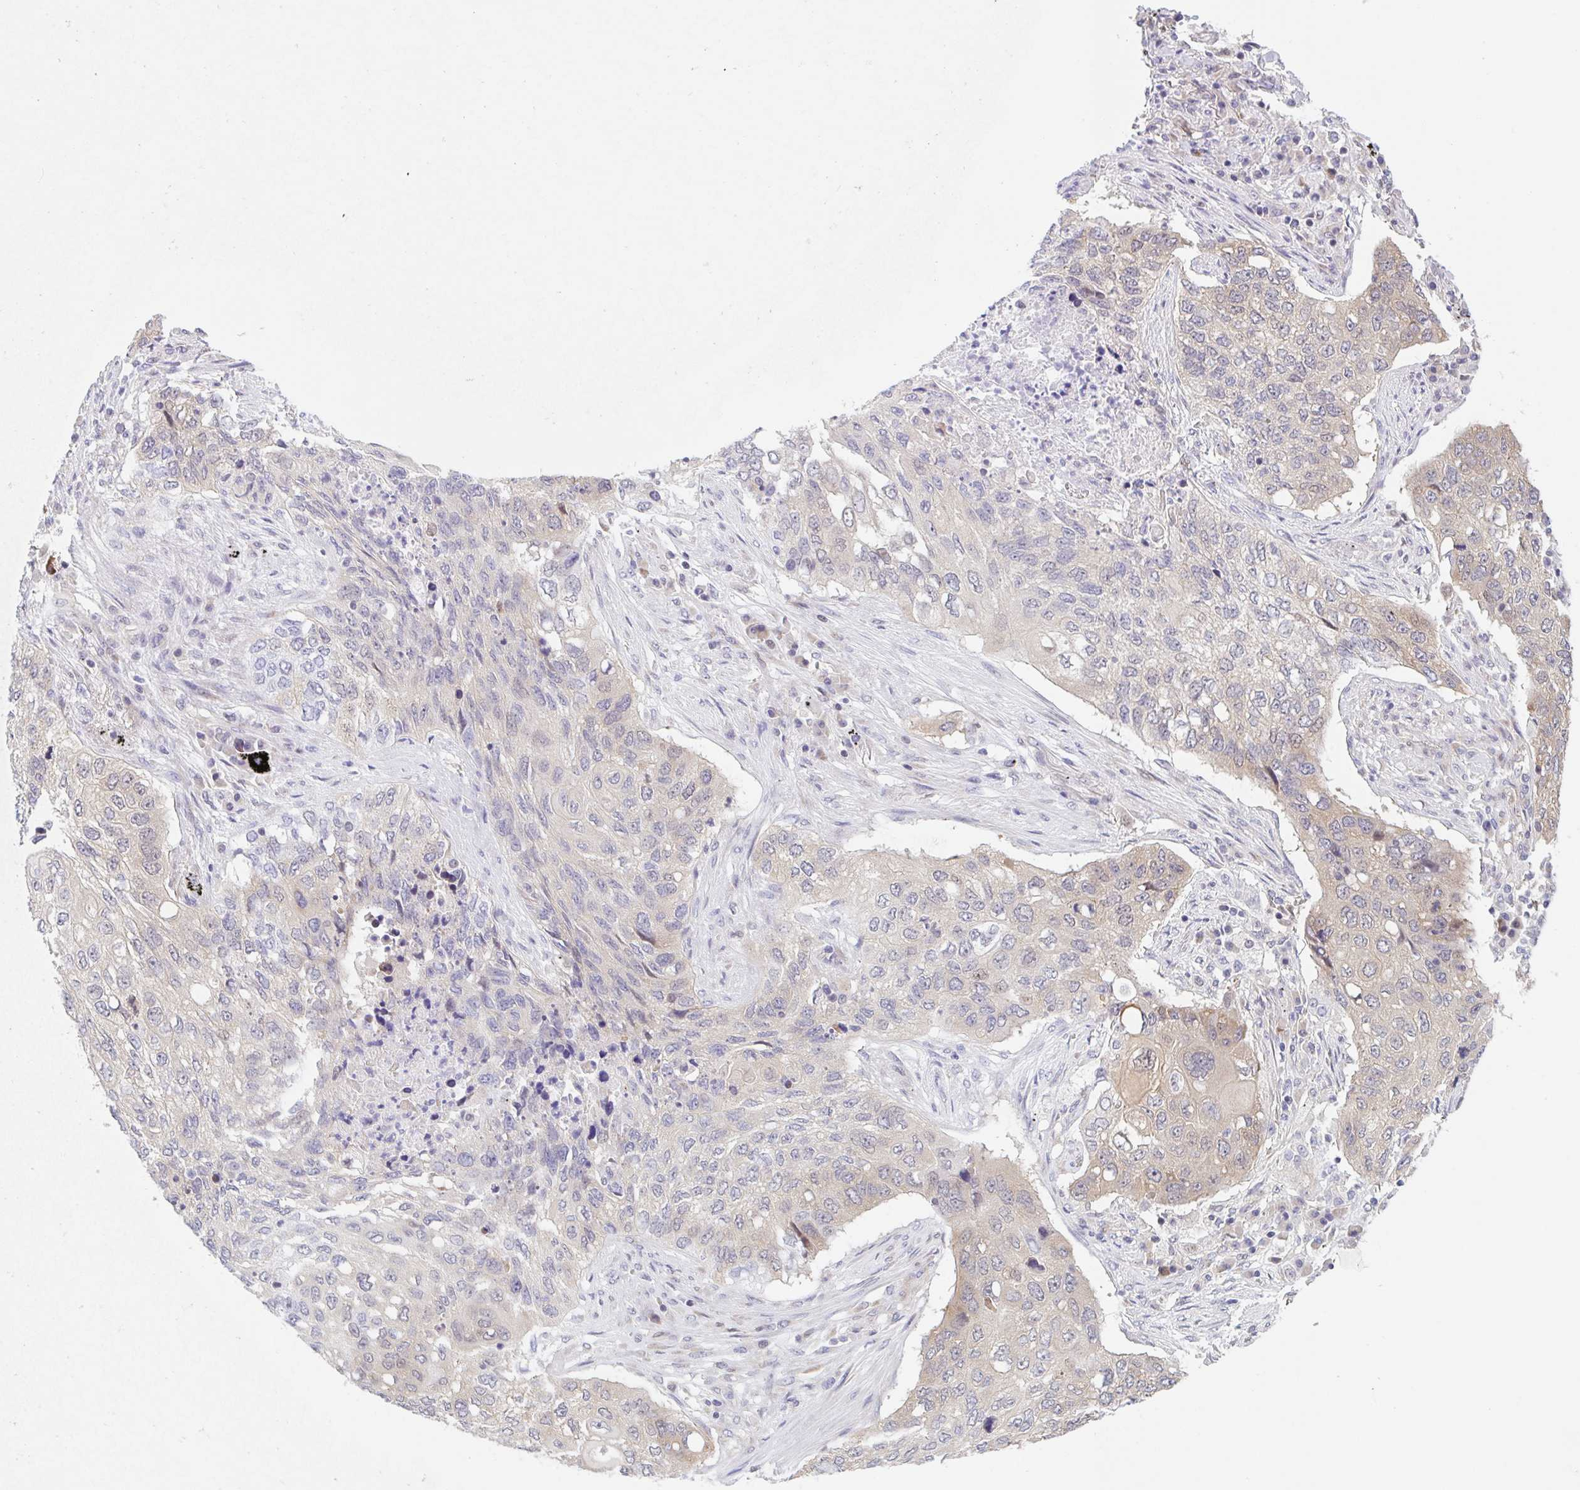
{"staining": {"intensity": "negative", "quantity": "none", "location": "none"}, "tissue": "lung cancer", "cell_type": "Tumor cells", "image_type": "cancer", "snomed": [{"axis": "morphology", "description": "Squamous cell carcinoma, NOS"}, {"axis": "topography", "description": "Lung"}], "caption": "This is a image of immunohistochemistry (IHC) staining of lung squamous cell carcinoma, which shows no staining in tumor cells.", "gene": "TBPL2", "patient": {"sex": "female", "age": 63}}